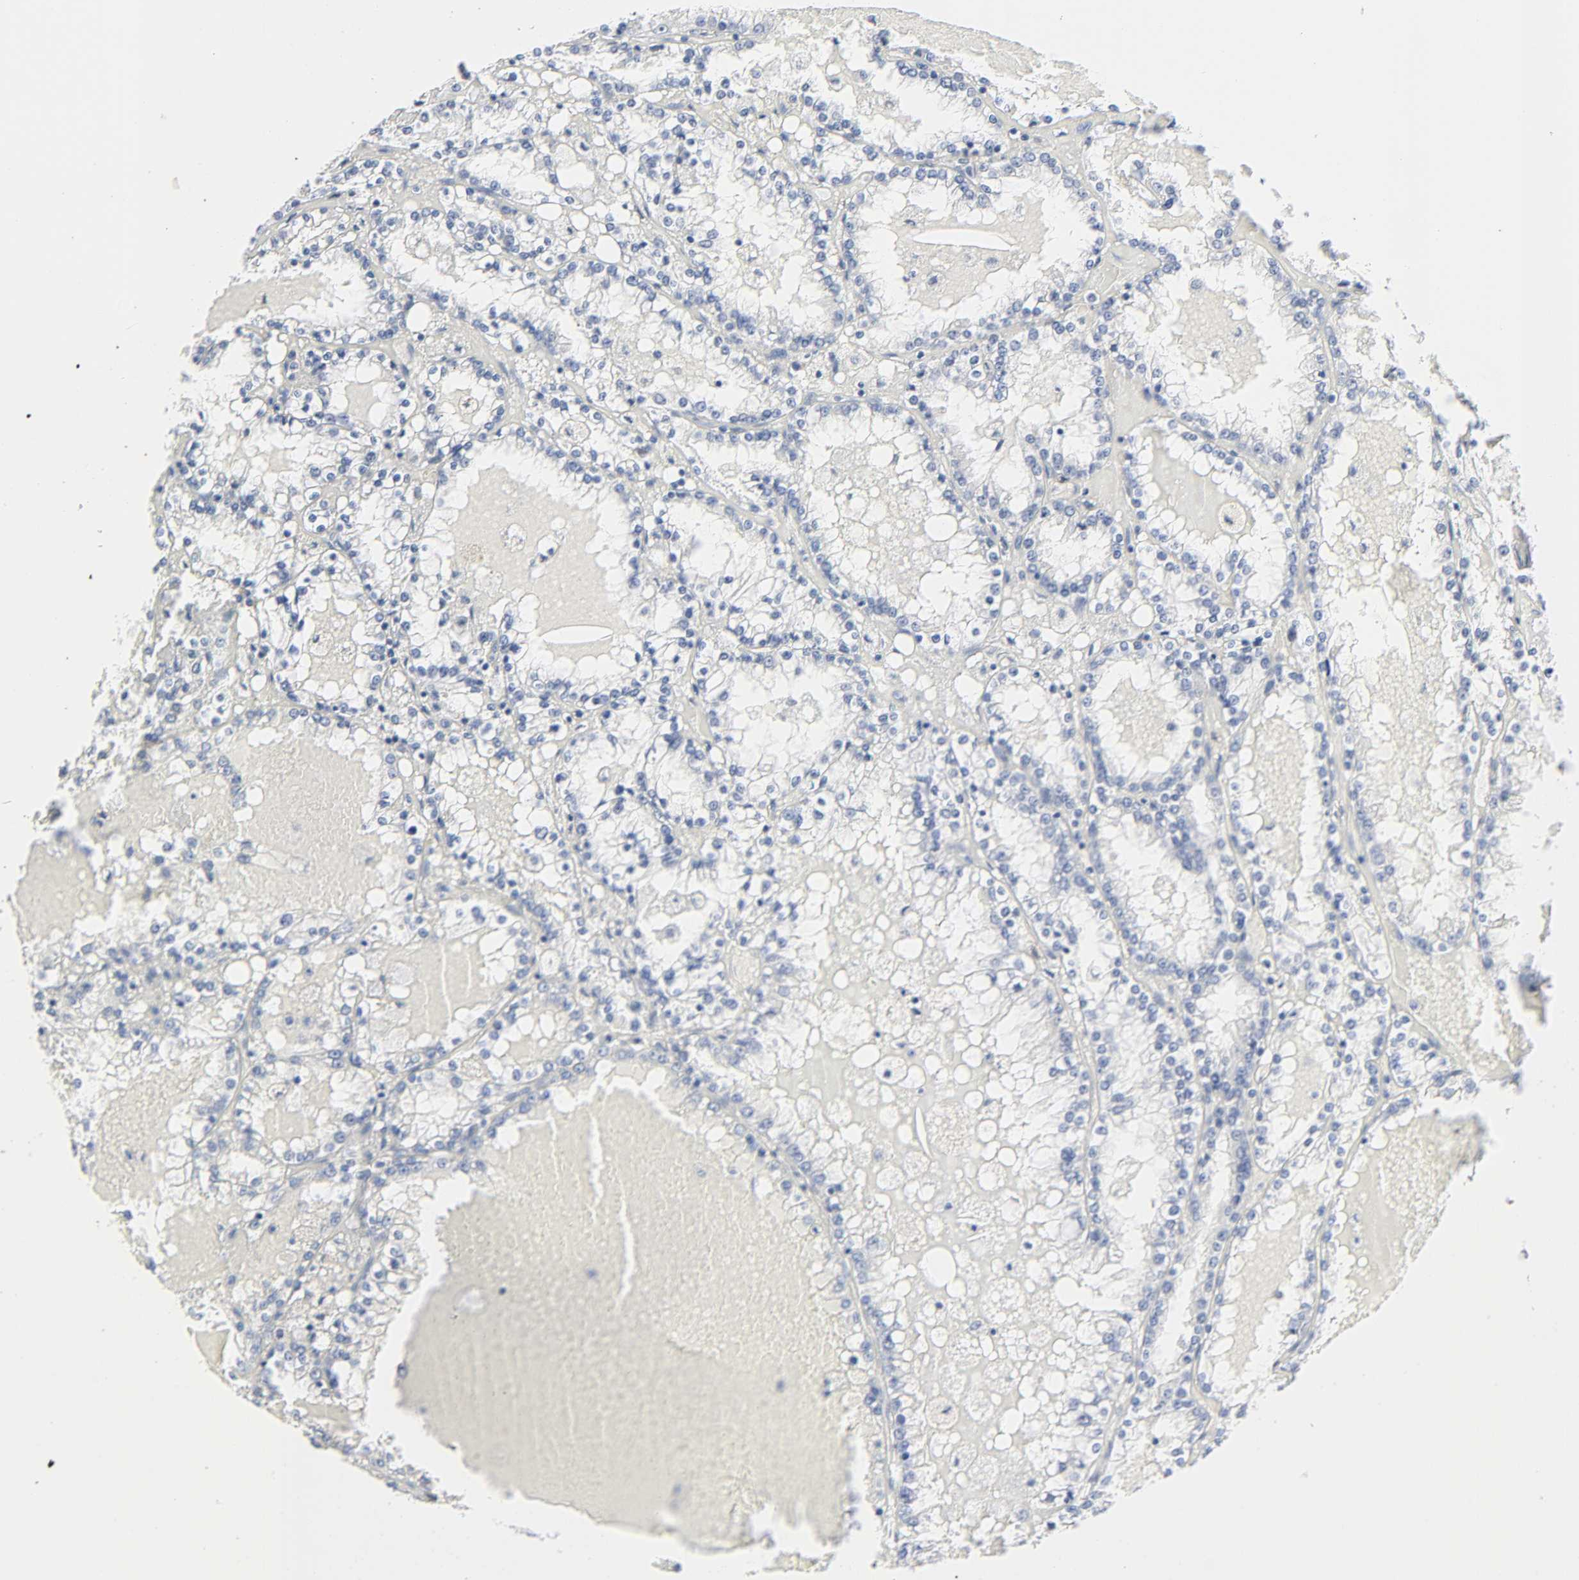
{"staining": {"intensity": "negative", "quantity": "none", "location": "none"}, "tissue": "renal cancer", "cell_type": "Tumor cells", "image_type": "cancer", "snomed": [{"axis": "morphology", "description": "Adenocarcinoma, NOS"}, {"axis": "topography", "description": "Kidney"}], "caption": "Micrograph shows no protein staining in tumor cells of renal cancer (adenocarcinoma) tissue. Nuclei are stained in blue.", "gene": "PTEN", "patient": {"sex": "female", "age": 56}}